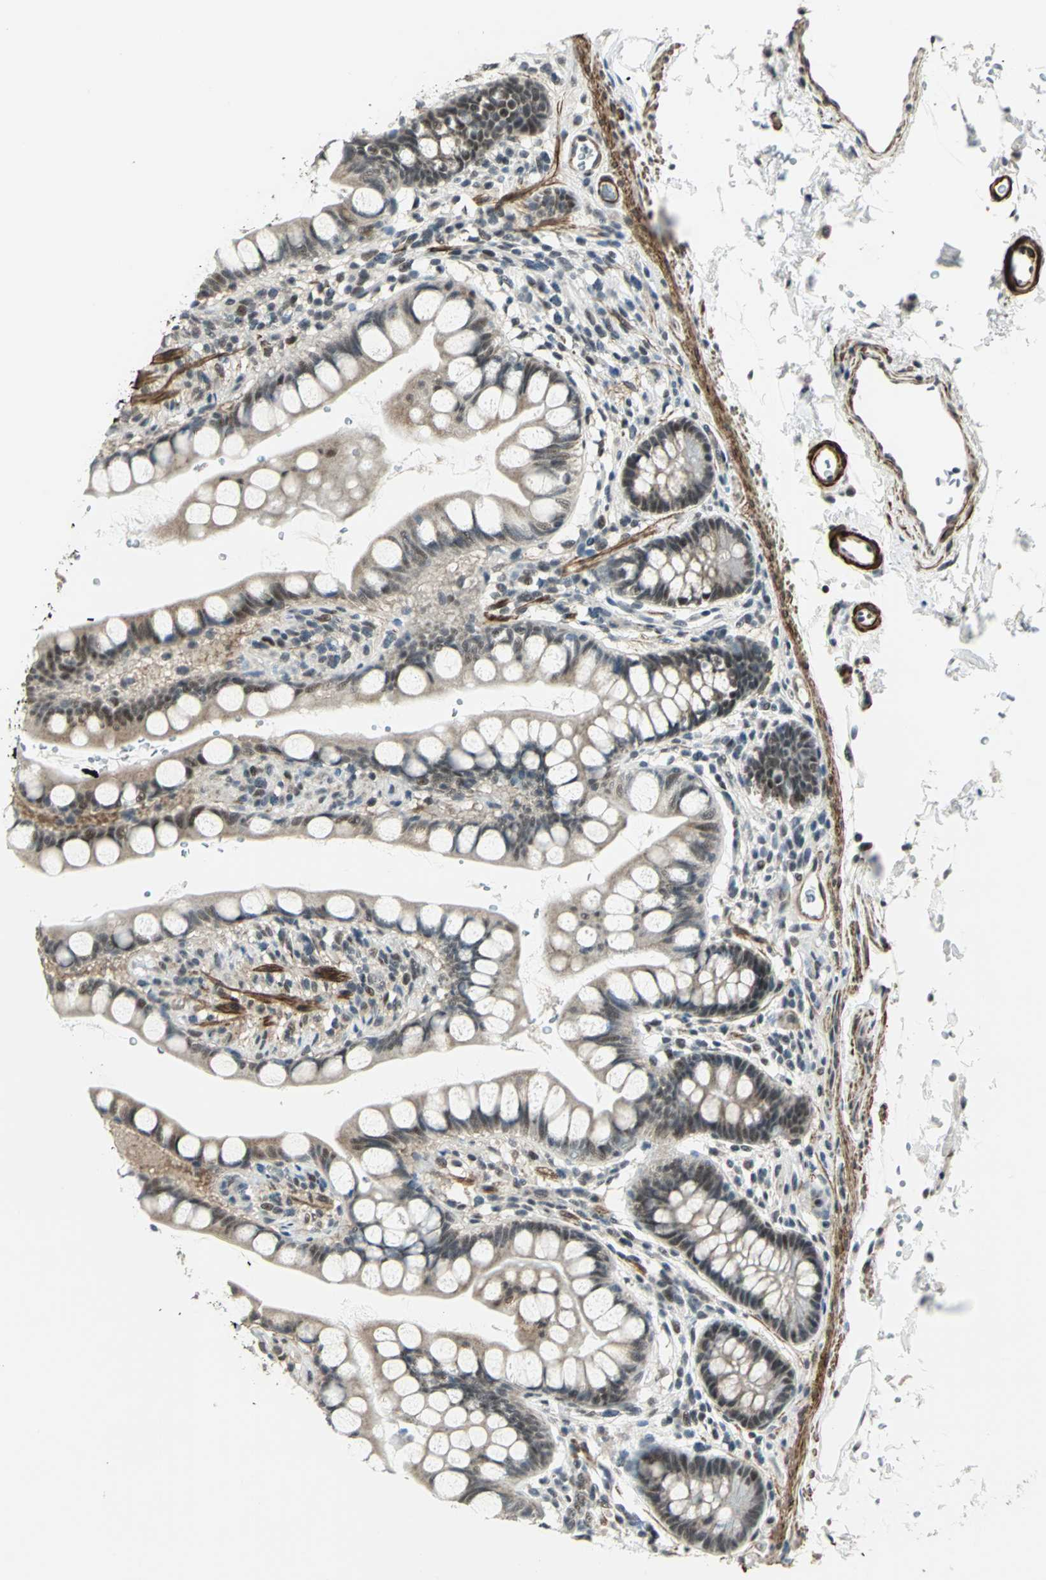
{"staining": {"intensity": "moderate", "quantity": ">75%", "location": "cytoplasmic/membranous,nuclear"}, "tissue": "small intestine", "cell_type": "Glandular cells", "image_type": "normal", "snomed": [{"axis": "morphology", "description": "Normal tissue, NOS"}, {"axis": "topography", "description": "Small intestine"}], "caption": "Immunohistochemistry (IHC) photomicrograph of unremarkable small intestine: human small intestine stained using immunohistochemistry (IHC) reveals medium levels of moderate protein expression localized specifically in the cytoplasmic/membranous,nuclear of glandular cells, appearing as a cytoplasmic/membranous,nuclear brown color.", "gene": "MTA1", "patient": {"sex": "female", "age": 58}}